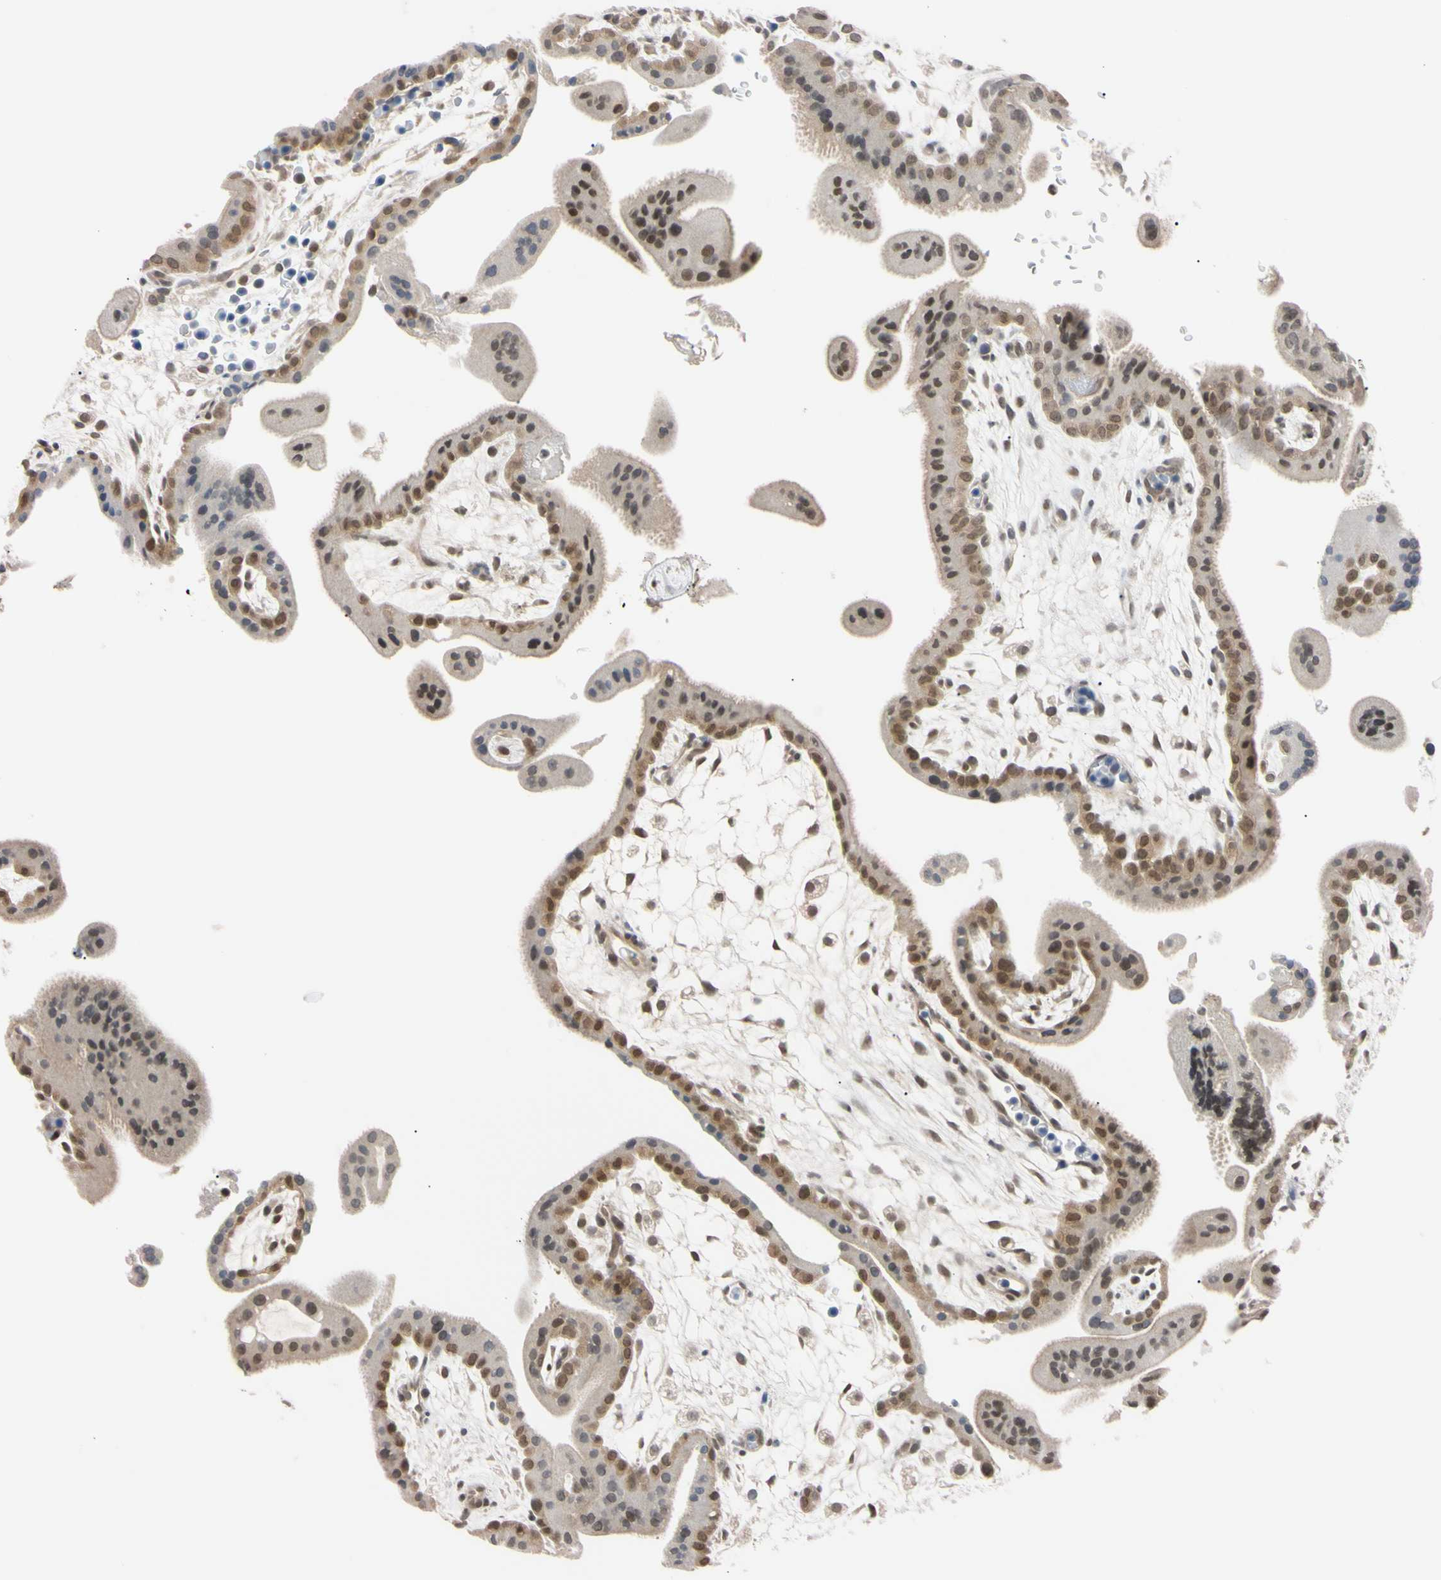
{"staining": {"intensity": "moderate", "quantity": "25%-75%", "location": "nuclear"}, "tissue": "placenta", "cell_type": "Trophoblastic cells", "image_type": "normal", "snomed": [{"axis": "morphology", "description": "Normal tissue, NOS"}, {"axis": "topography", "description": "Placenta"}], "caption": "This histopathology image exhibits normal placenta stained with IHC to label a protein in brown. The nuclear of trophoblastic cells show moderate positivity for the protein. Nuclei are counter-stained blue.", "gene": "UBE2I", "patient": {"sex": "female", "age": 35}}